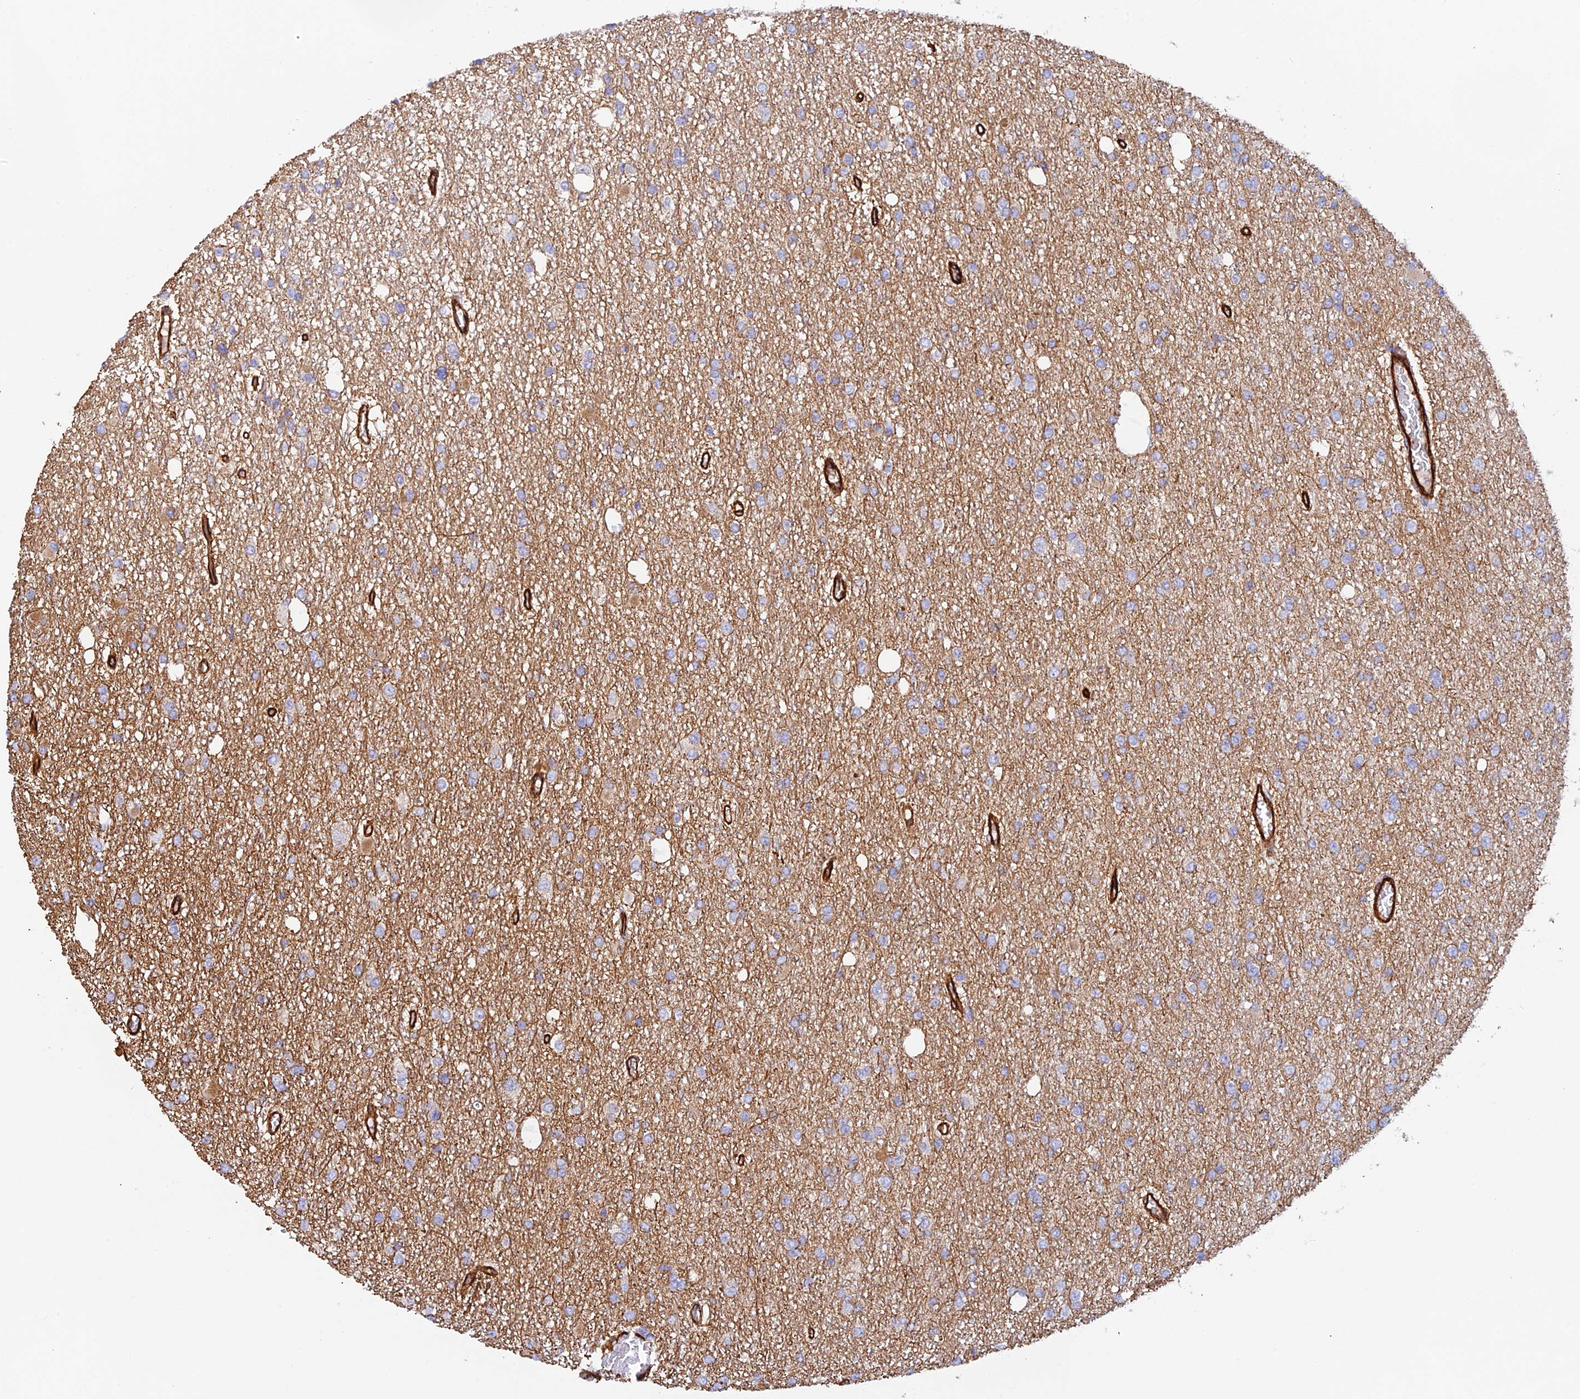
{"staining": {"intensity": "moderate", "quantity": "<25%", "location": "cytoplasmic/membranous"}, "tissue": "glioma", "cell_type": "Tumor cells", "image_type": "cancer", "snomed": [{"axis": "morphology", "description": "Glioma, malignant, Low grade"}, {"axis": "topography", "description": "Brain"}], "caption": "A brown stain highlights moderate cytoplasmic/membranous expression of a protein in human glioma tumor cells. (DAB (3,3'-diaminobenzidine) = brown stain, brightfield microscopy at high magnification).", "gene": "MYO9A", "patient": {"sex": "female", "age": 22}}